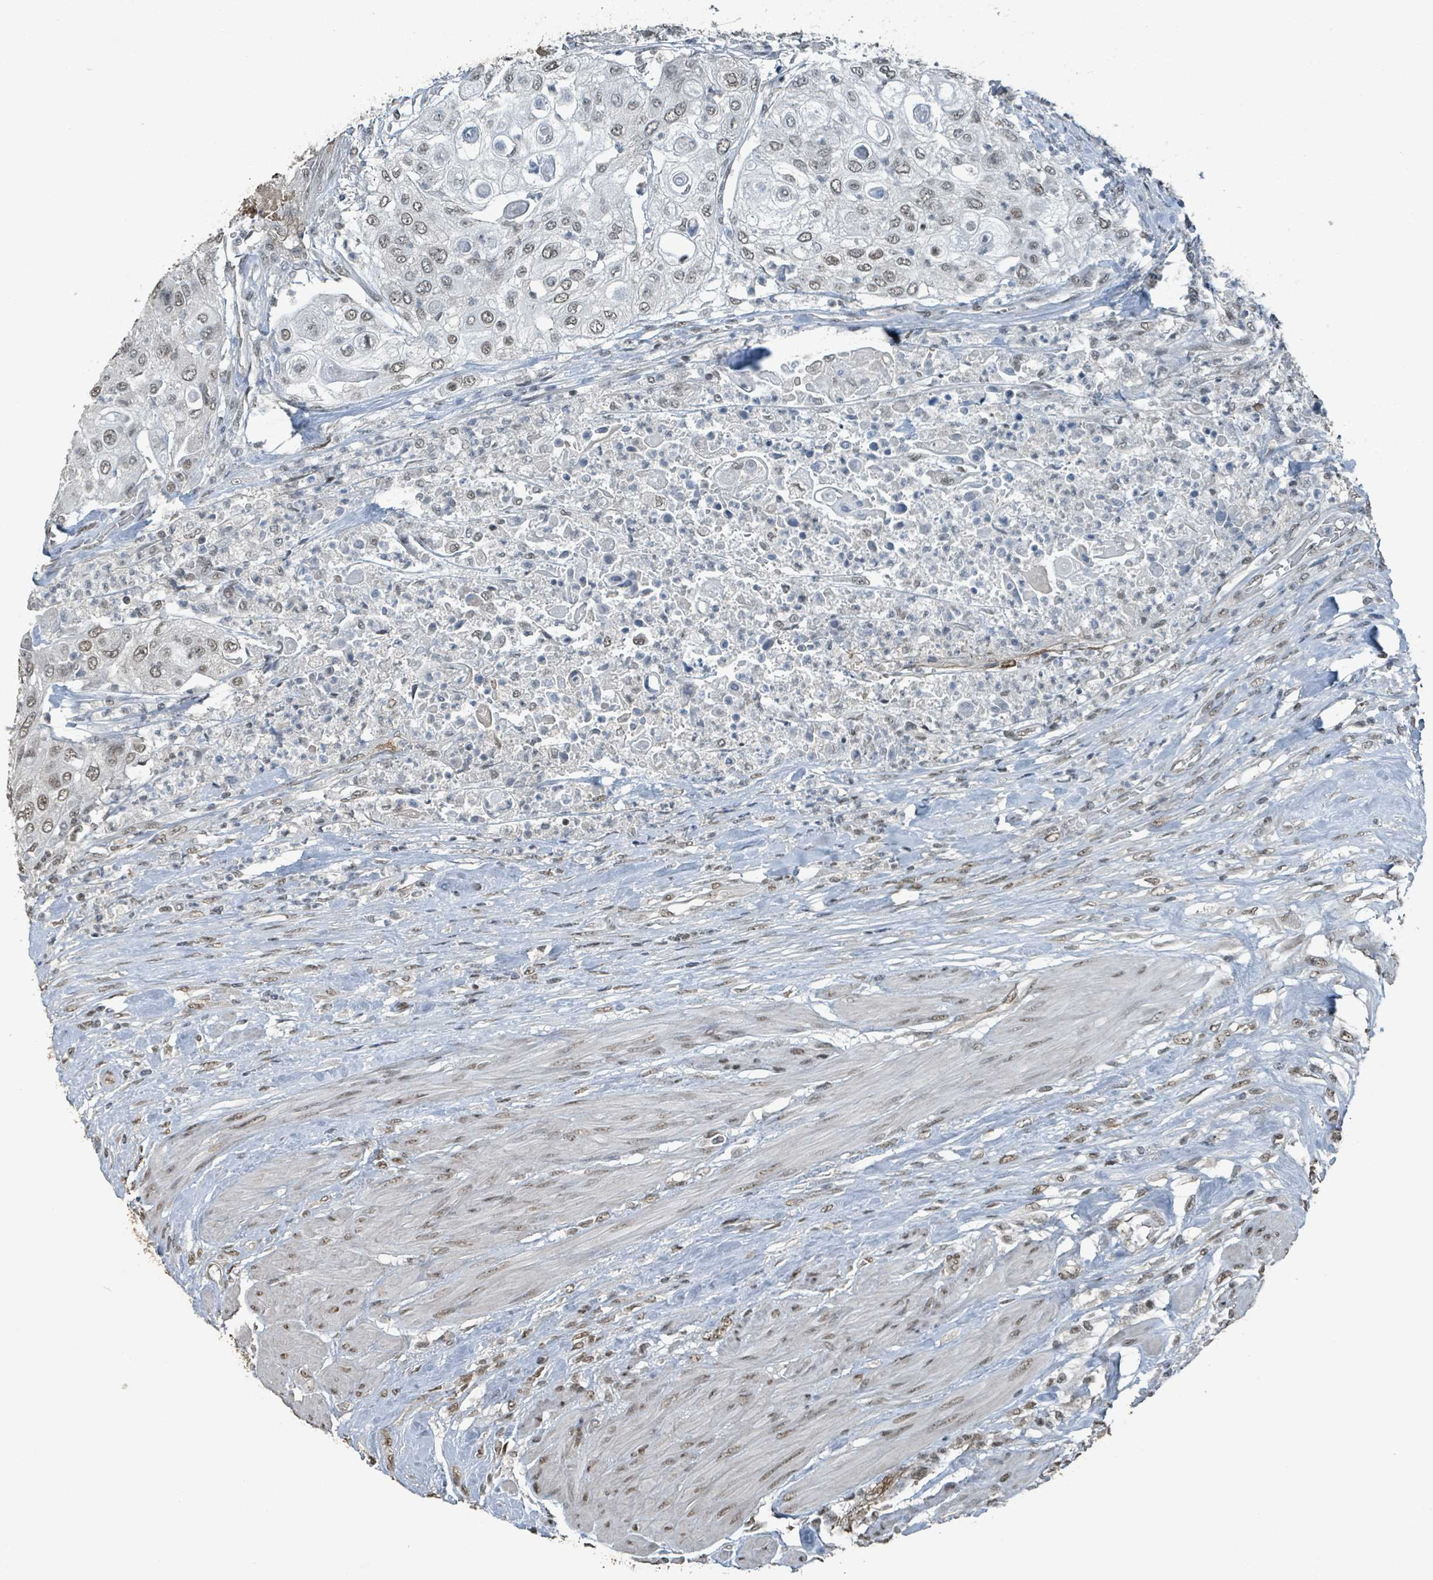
{"staining": {"intensity": "weak", "quantity": ">75%", "location": "nuclear"}, "tissue": "urothelial cancer", "cell_type": "Tumor cells", "image_type": "cancer", "snomed": [{"axis": "morphology", "description": "Urothelial carcinoma, High grade"}, {"axis": "topography", "description": "Urinary bladder"}], "caption": "About >75% of tumor cells in human urothelial carcinoma (high-grade) reveal weak nuclear protein staining as visualized by brown immunohistochemical staining.", "gene": "PHIP", "patient": {"sex": "female", "age": 79}}